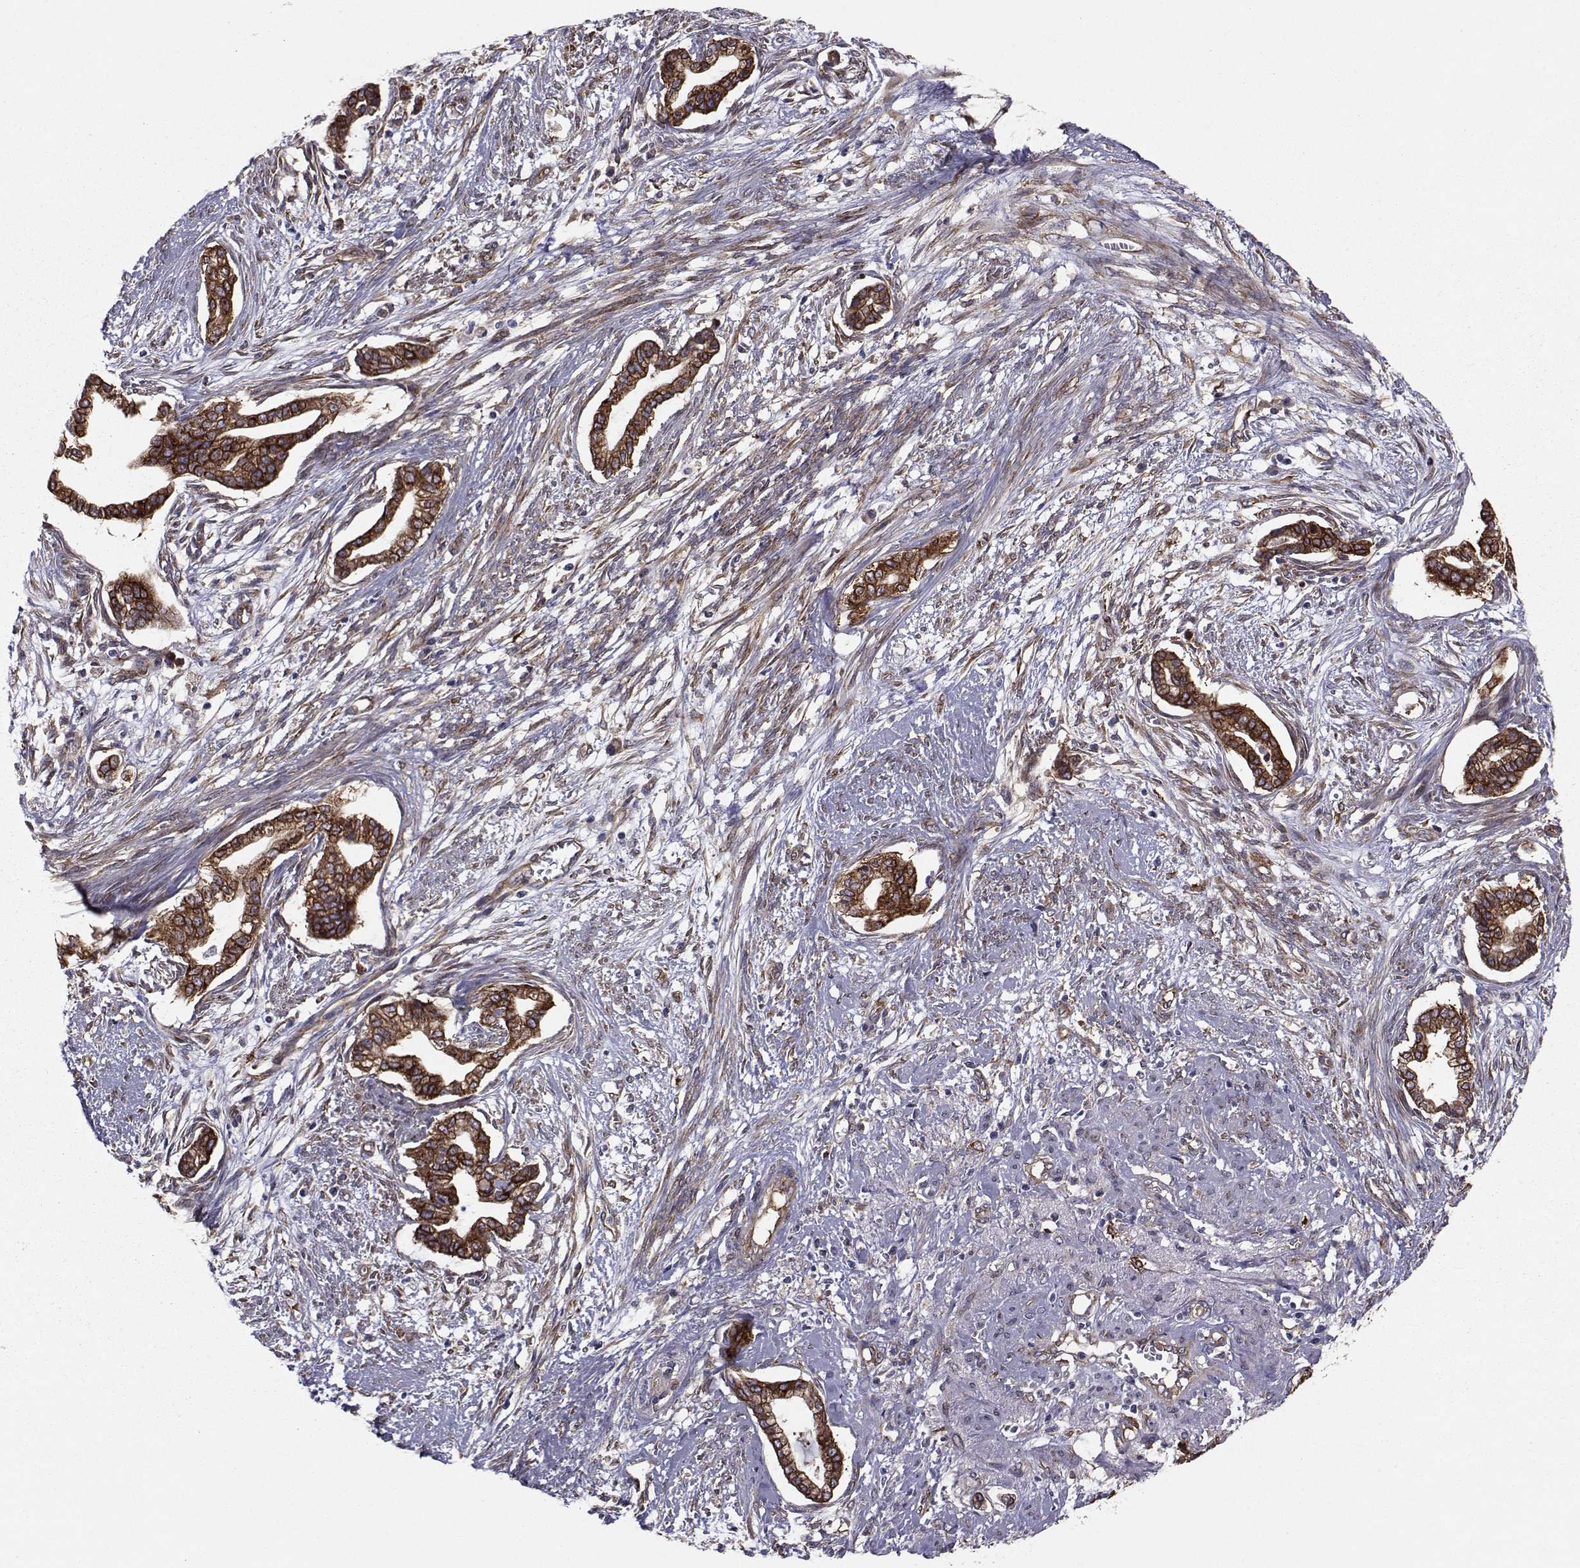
{"staining": {"intensity": "strong", "quantity": ">75%", "location": "cytoplasmic/membranous"}, "tissue": "cervical cancer", "cell_type": "Tumor cells", "image_type": "cancer", "snomed": [{"axis": "morphology", "description": "Adenocarcinoma, NOS"}, {"axis": "topography", "description": "Cervix"}], "caption": "Cervical cancer (adenocarcinoma) stained with DAB IHC exhibits high levels of strong cytoplasmic/membranous staining in approximately >75% of tumor cells.", "gene": "TRIP10", "patient": {"sex": "female", "age": 62}}